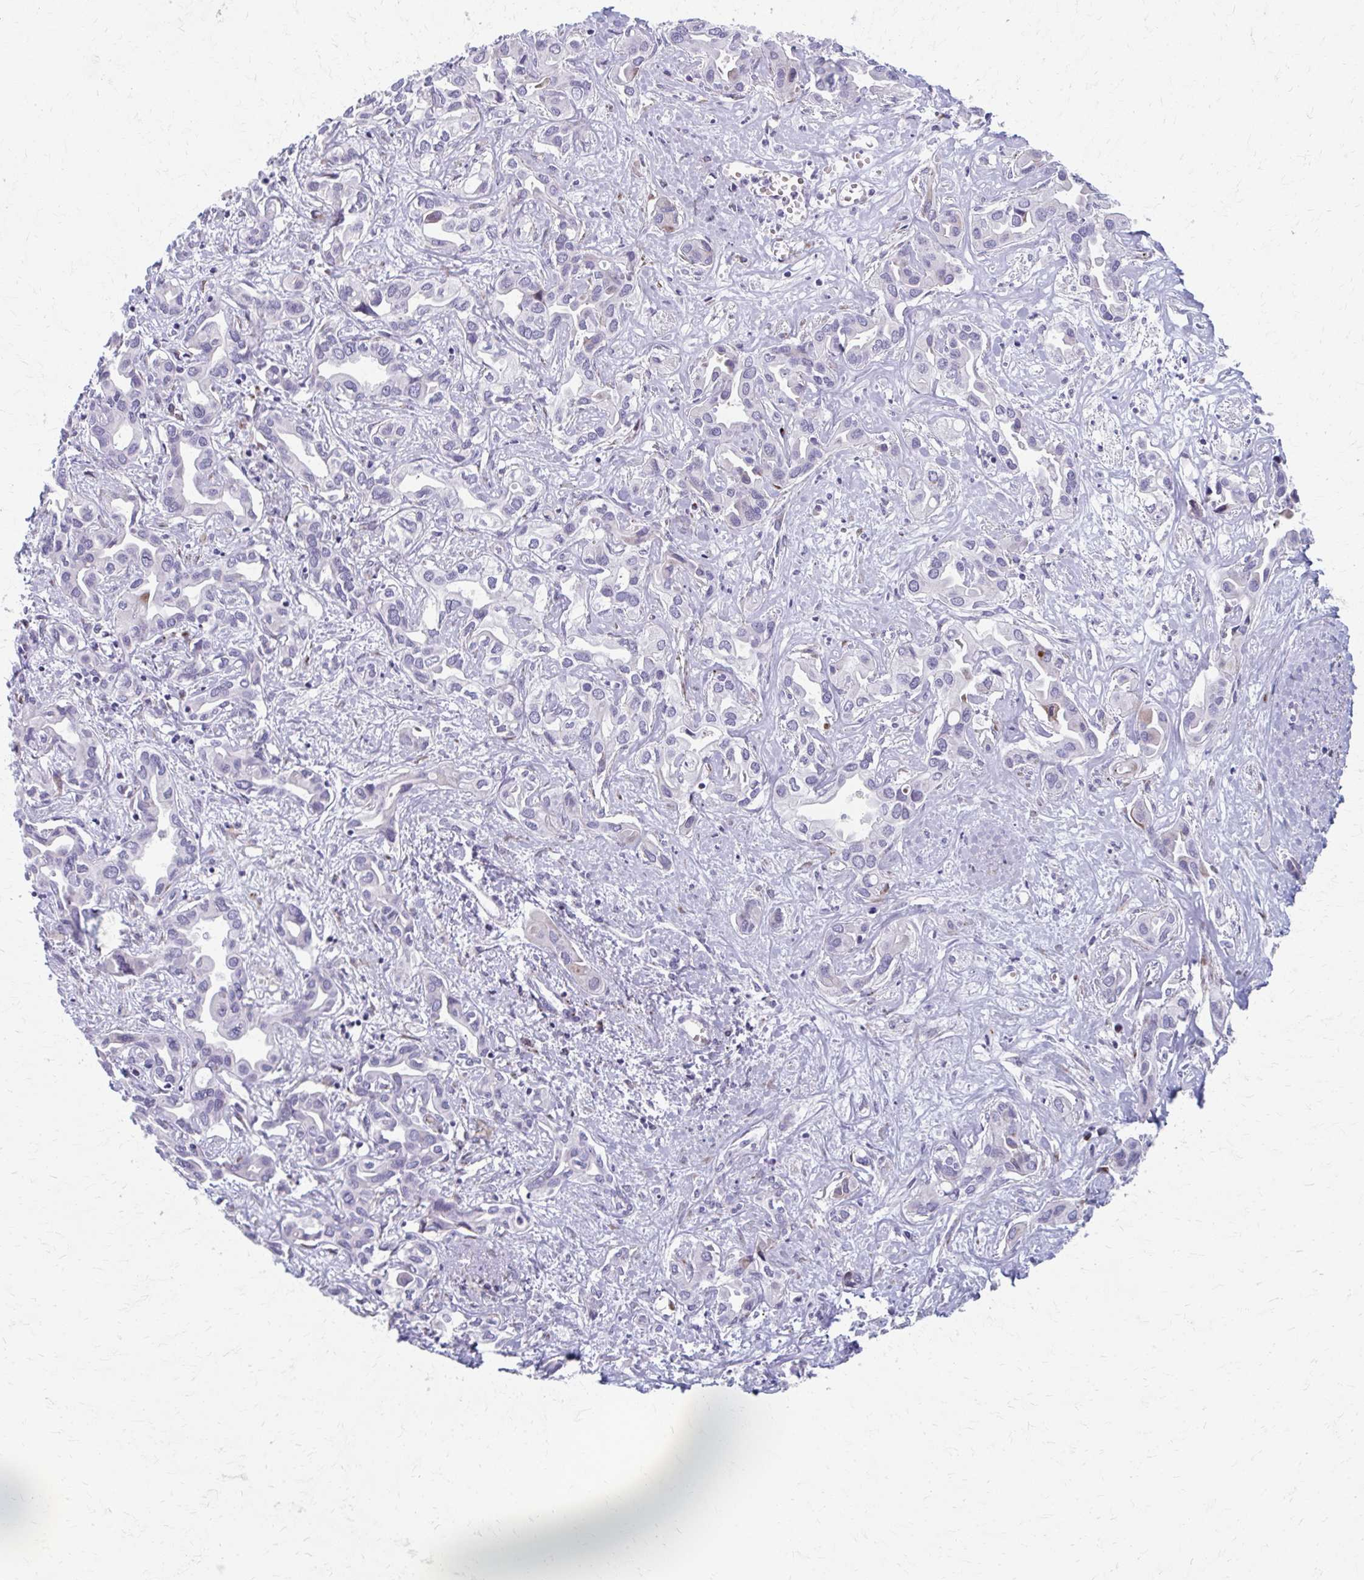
{"staining": {"intensity": "negative", "quantity": "none", "location": "none"}, "tissue": "liver cancer", "cell_type": "Tumor cells", "image_type": "cancer", "snomed": [{"axis": "morphology", "description": "Cholangiocarcinoma"}, {"axis": "topography", "description": "Liver"}], "caption": "The image reveals no staining of tumor cells in liver cancer (cholangiocarcinoma). Brightfield microscopy of immunohistochemistry stained with DAB (brown) and hematoxylin (blue), captured at high magnification.", "gene": "OLFM2", "patient": {"sex": "female", "age": 64}}